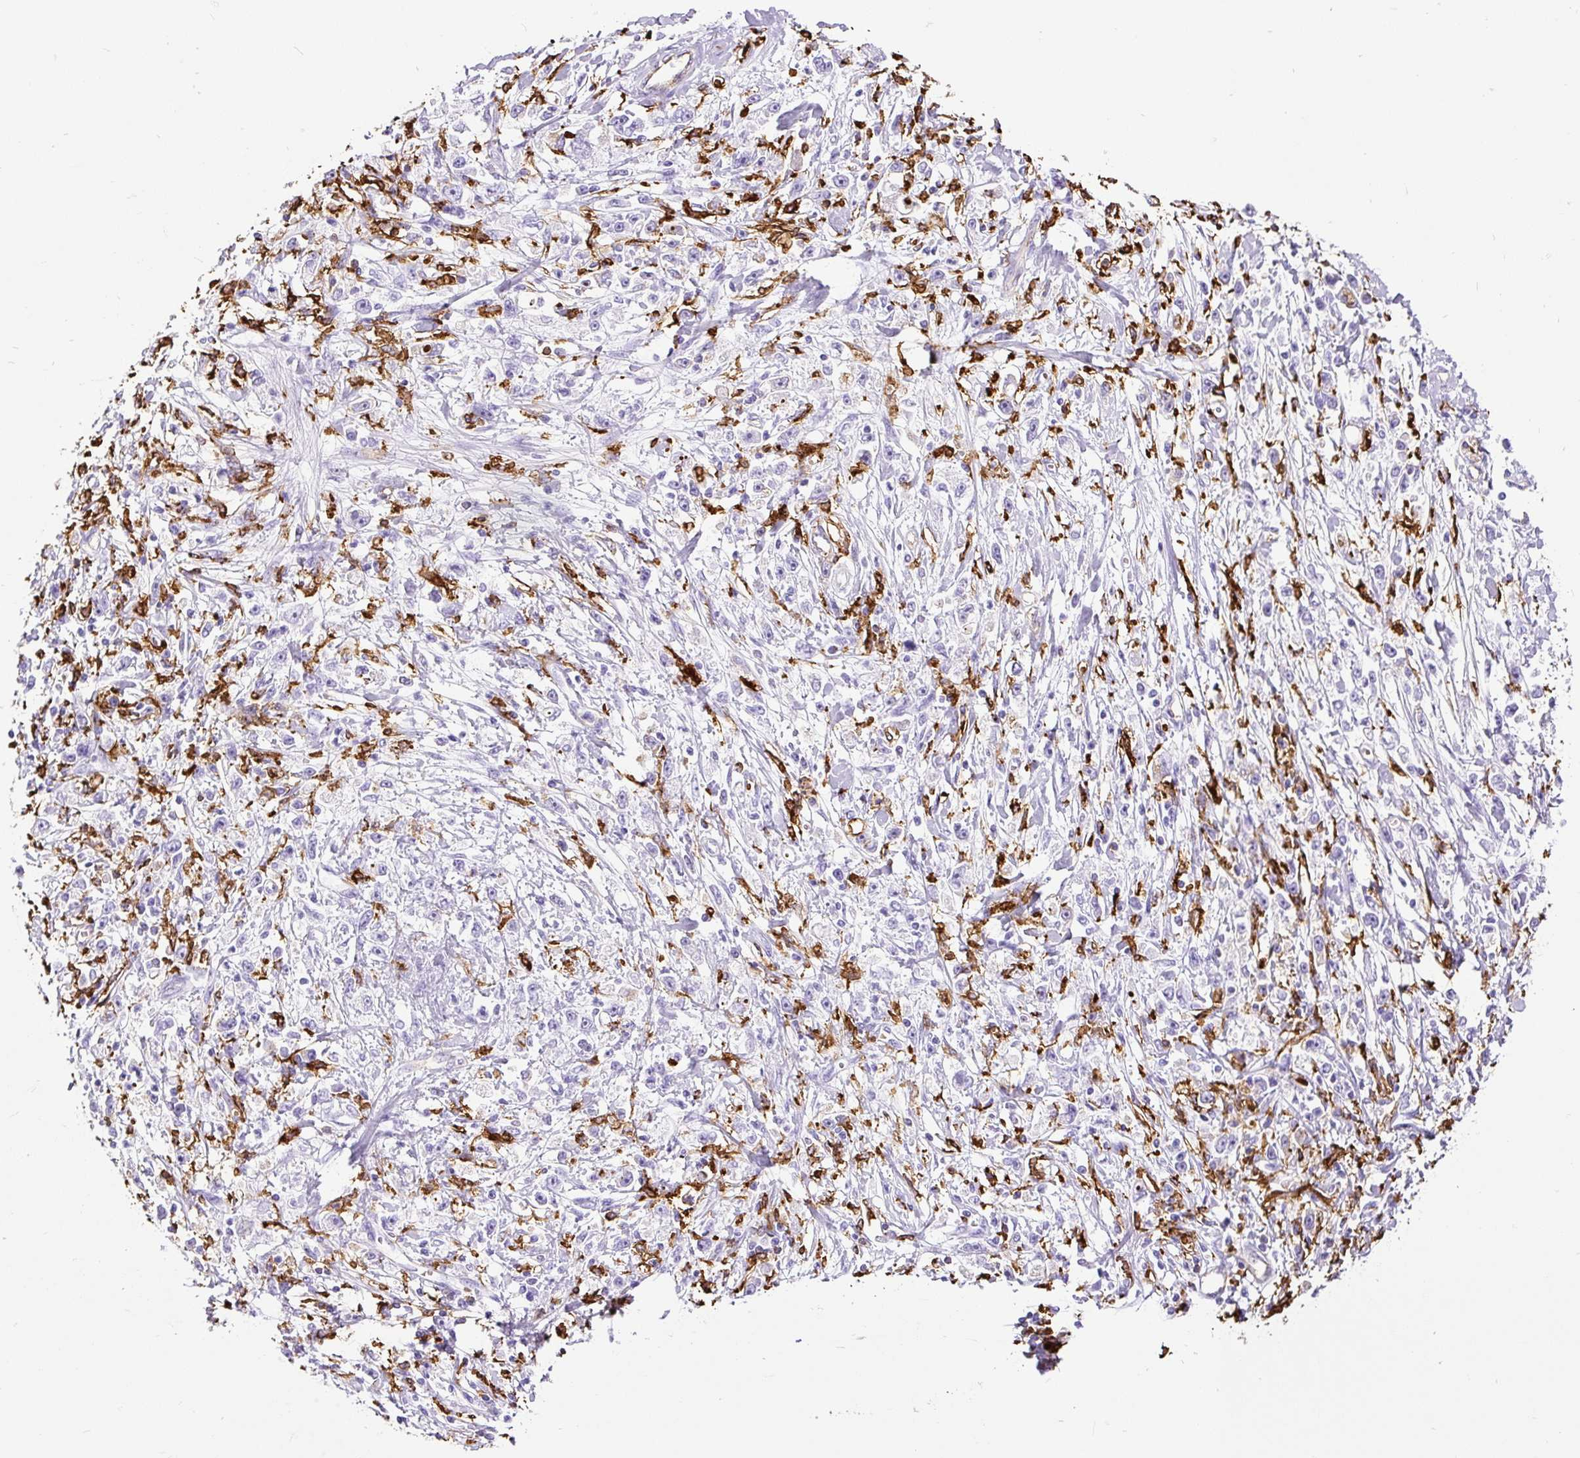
{"staining": {"intensity": "negative", "quantity": "none", "location": "none"}, "tissue": "stomach cancer", "cell_type": "Tumor cells", "image_type": "cancer", "snomed": [{"axis": "morphology", "description": "Adenocarcinoma, NOS"}, {"axis": "topography", "description": "Stomach"}], "caption": "Protein analysis of stomach adenocarcinoma displays no significant staining in tumor cells. Brightfield microscopy of immunohistochemistry stained with DAB (3,3'-diaminobenzidine) (brown) and hematoxylin (blue), captured at high magnification.", "gene": "HLA-DRA", "patient": {"sex": "female", "age": 59}}